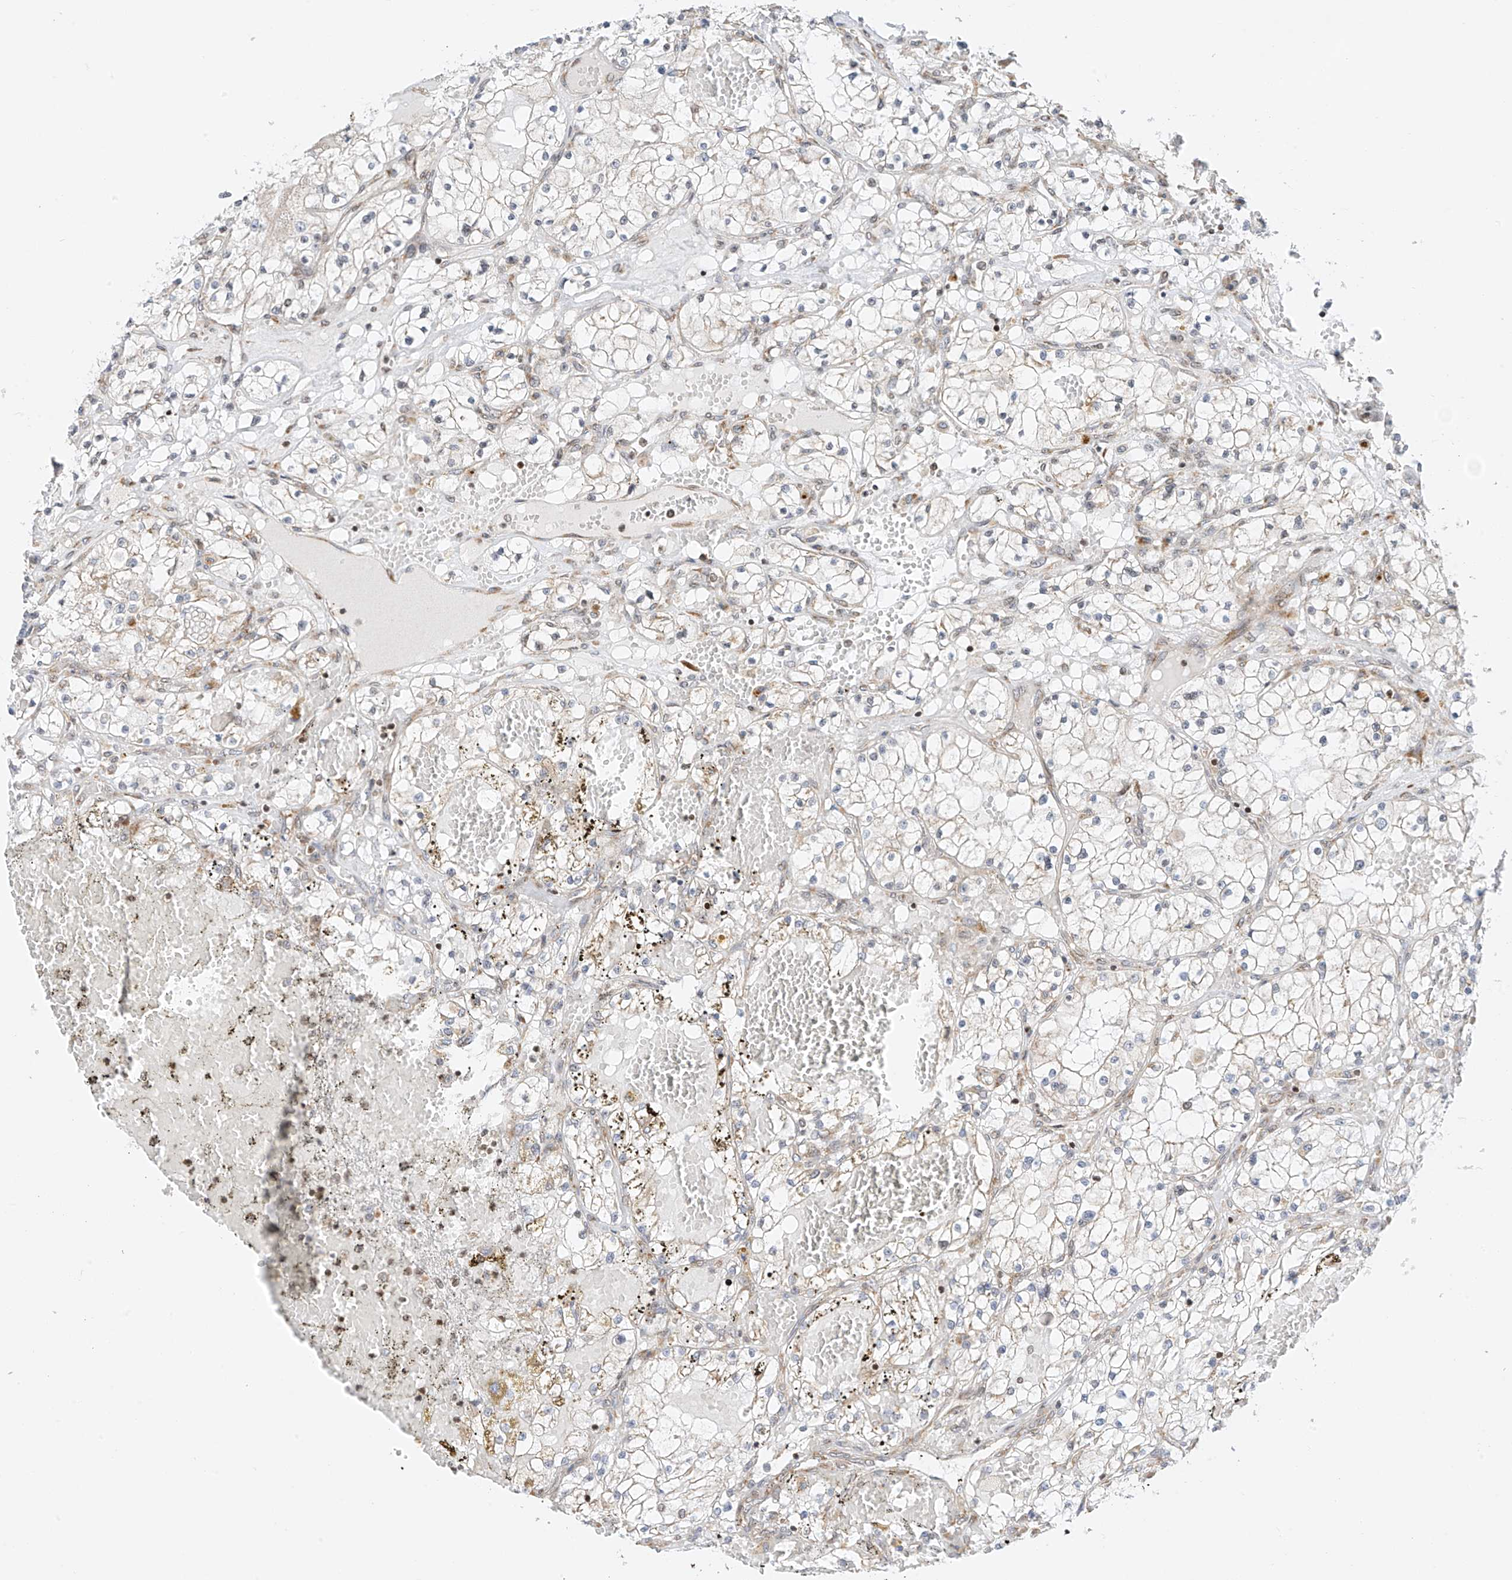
{"staining": {"intensity": "negative", "quantity": "none", "location": "none"}, "tissue": "renal cancer", "cell_type": "Tumor cells", "image_type": "cancer", "snomed": [{"axis": "morphology", "description": "Normal tissue, NOS"}, {"axis": "morphology", "description": "Adenocarcinoma, NOS"}, {"axis": "topography", "description": "Kidney"}], "caption": "Tumor cells are negative for brown protein staining in renal cancer (adenocarcinoma). (Stains: DAB (3,3'-diaminobenzidine) IHC with hematoxylin counter stain, Microscopy: brightfield microscopy at high magnification).", "gene": "EDF1", "patient": {"sex": "male", "age": 68}}